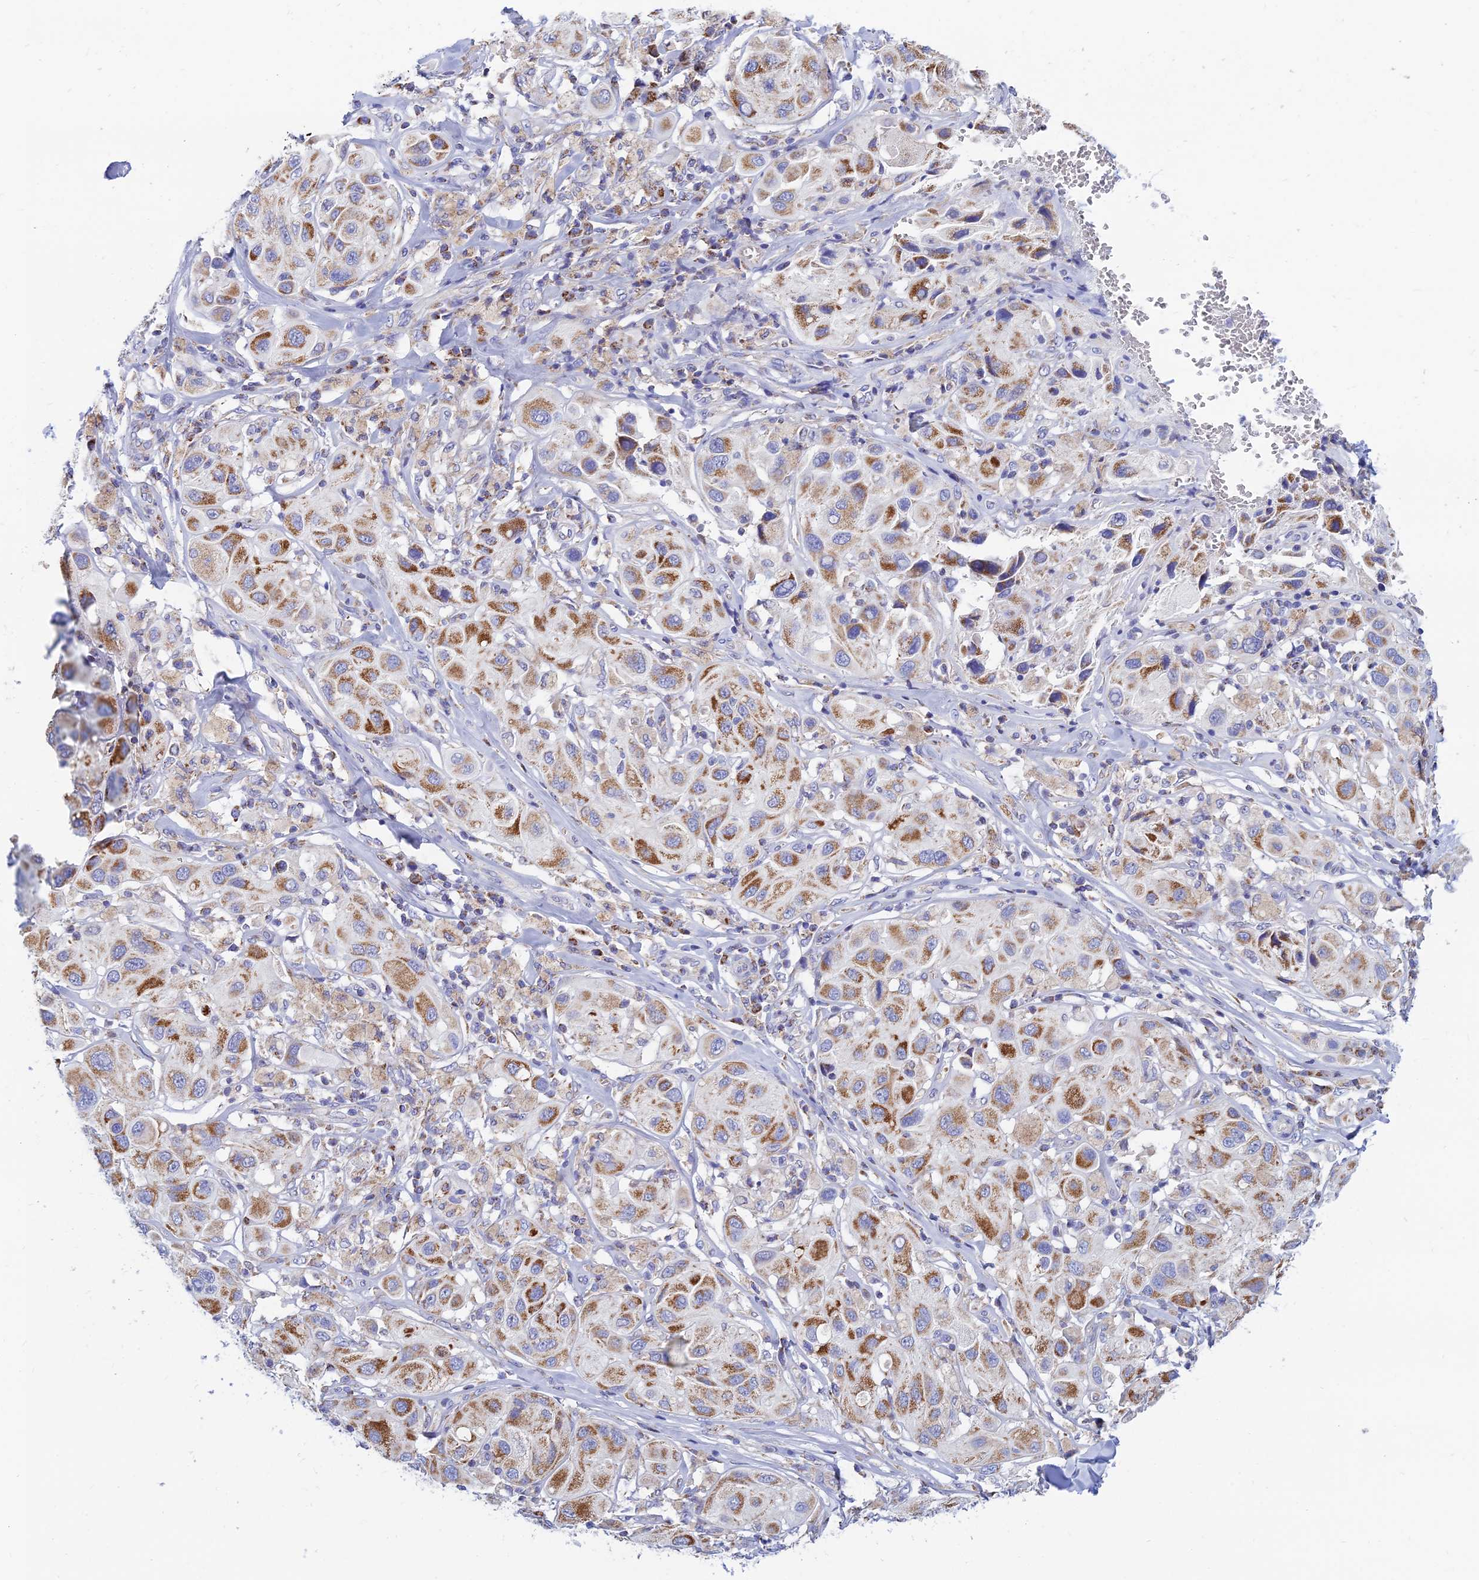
{"staining": {"intensity": "moderate", "quantity": ">75%", "location": "cytoplasmic/membranous"}, "tissue": "melanoma", "cell_type": "Tumor cells", "image_type": "cancer", "snomed": [{"axis": "morphology", "description": "Malignant melanoma, Metastatic site"}, {"axis": "topography", "description": "Skin"}], "caption": "Immunohistochemical staining of human melanoma reveals medium levels of moderate cytoplasmic/membranous positivity in about >75% of tumor cells.", "gene": "MGST1", "patient": {"sex": "male", "age": 41}}